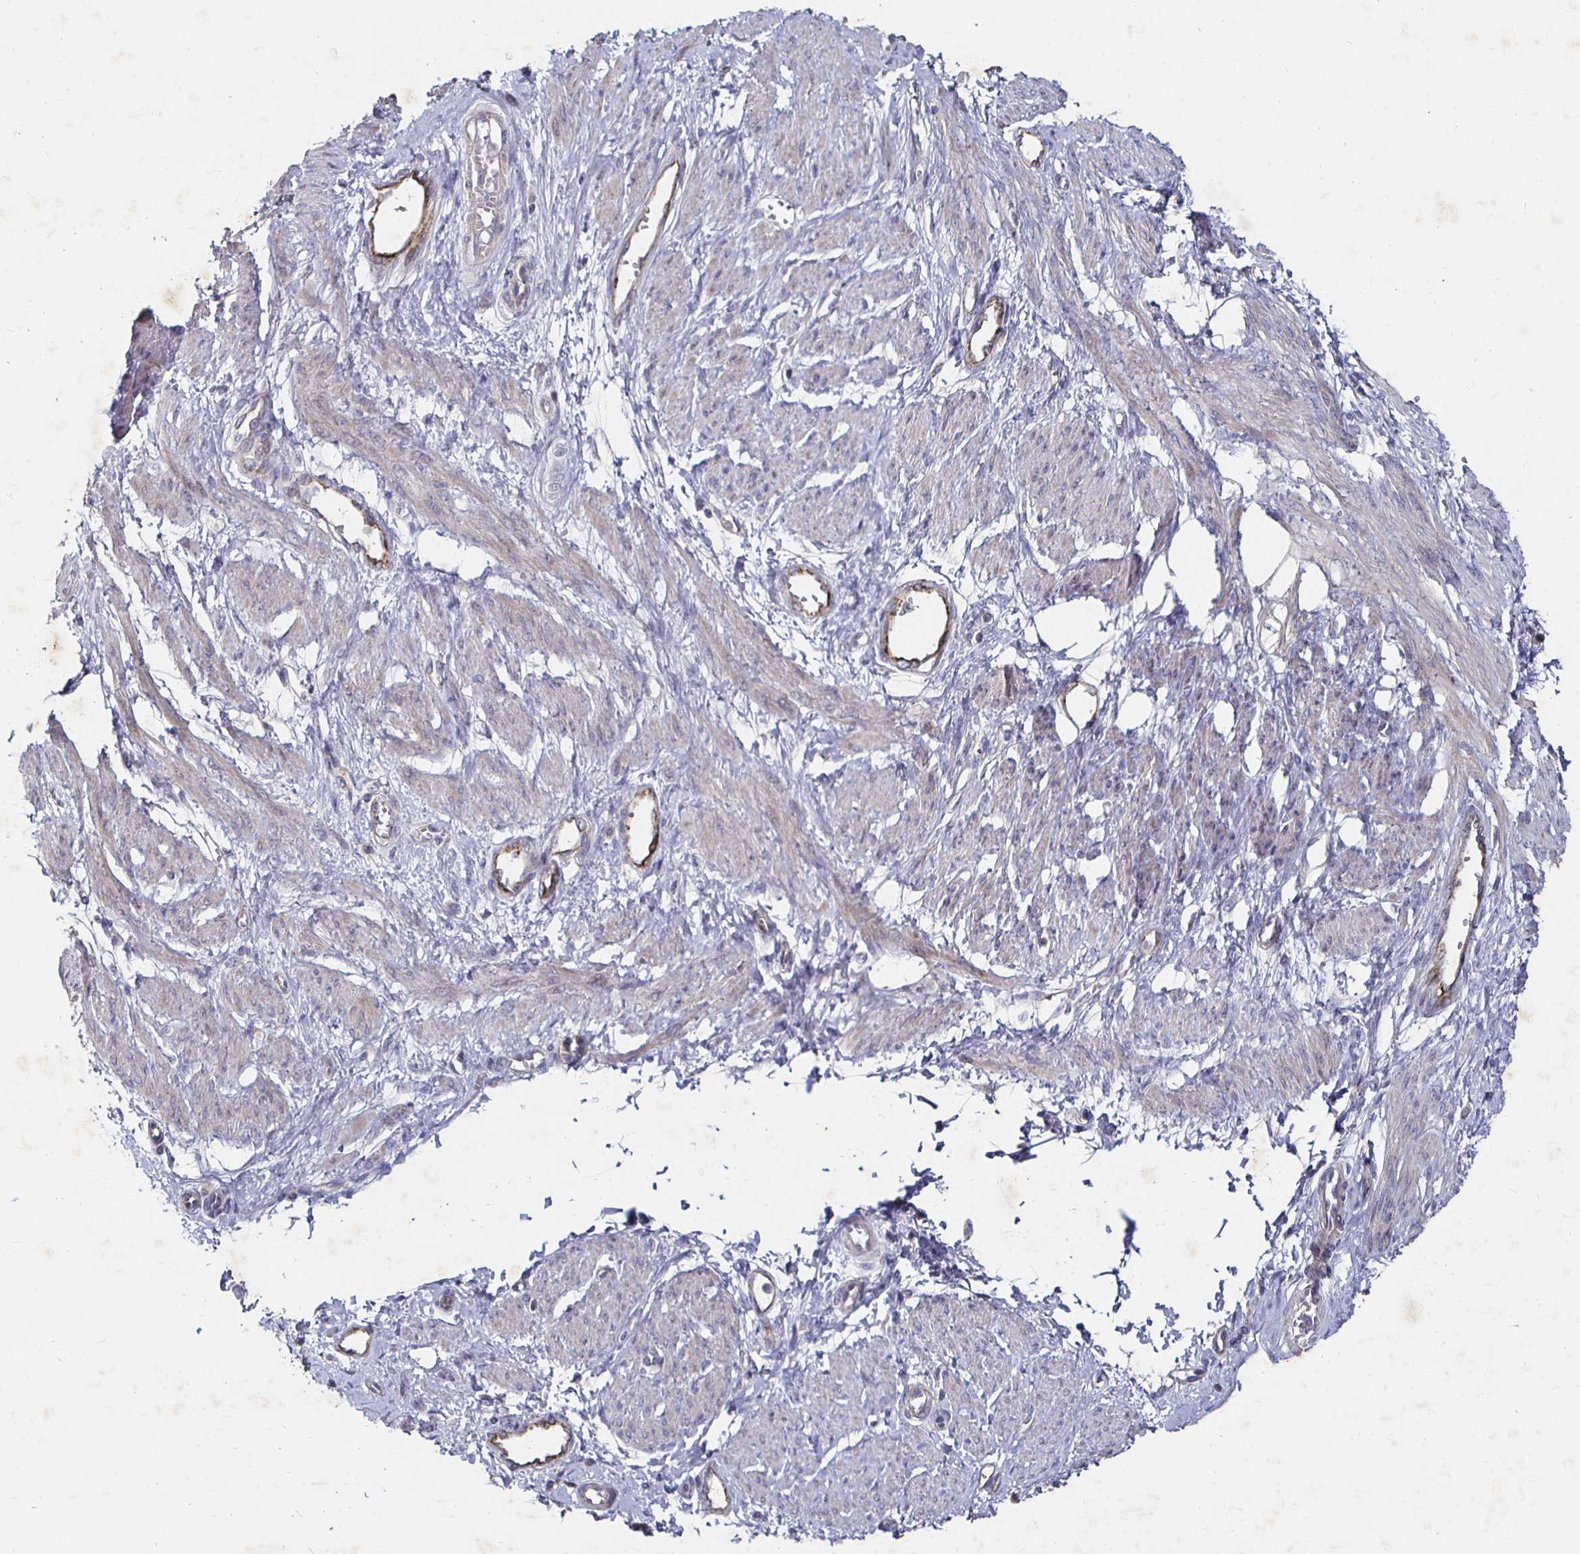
{"staining": {"intensity": "weak", "quantity": "25%-75%", "location": "cytoplasmic/membranous"}, "tissue": "smooth muscle", "cell_type": "Smooth muscle cells", "image_type": "normal", "snomed": [{"axis": "morphology", "description": "Normal tissue, NOS"}, {"axis": "topography", "description": "Smooth muscle"}, {"axis": "topography", "description": "Uterus"}], "caption": "This is a micrograph of immunohistochemistry staining of normal smooth muscle, which shows weak positivity in the cytoplasmic/membranous of smooth muscle cells.", "gene": "NRSN1", "patient": {"sex": "female", "age": 39}}